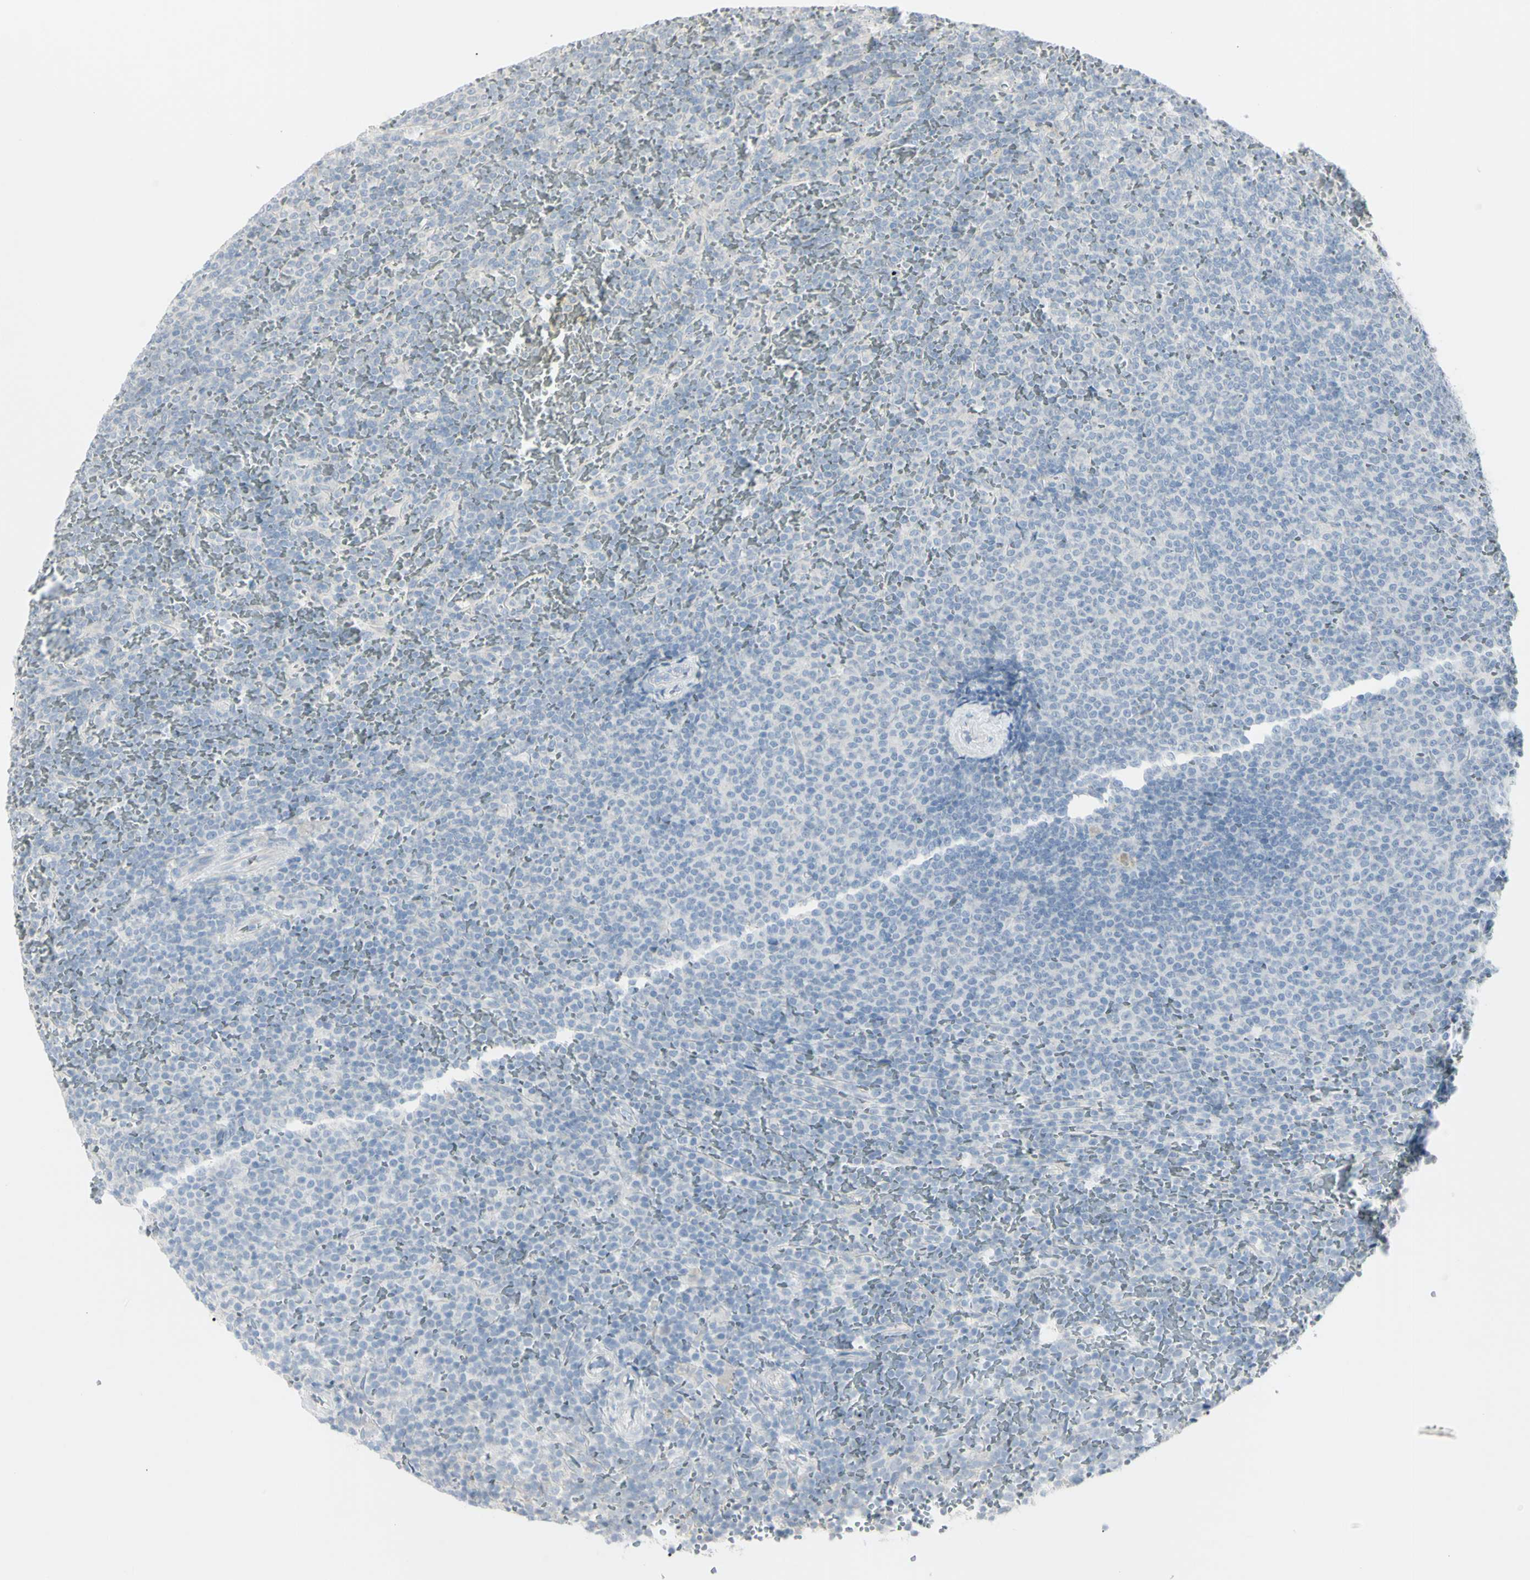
{"staining": {"intensity": "negative", "quantity": "none", "location": "none"}, "tissue": "lymphoma", "cell_type": "Tumor cells", "image_type": "cancer", "snomed": [{"axis": "morphology", "description": "Malignant lymphoma, non-Hodgkin's type, Low grade"}, {"axis": "topography", "description": "Spleen"}], "caption": "Immunohistochemistry (IHC) of low-grade malignant lymphoma, non-Hodgkin's type reveals no expression in tumor cells.", "gene": "PIP", "patient": {"sex": "female", "age": 77}}